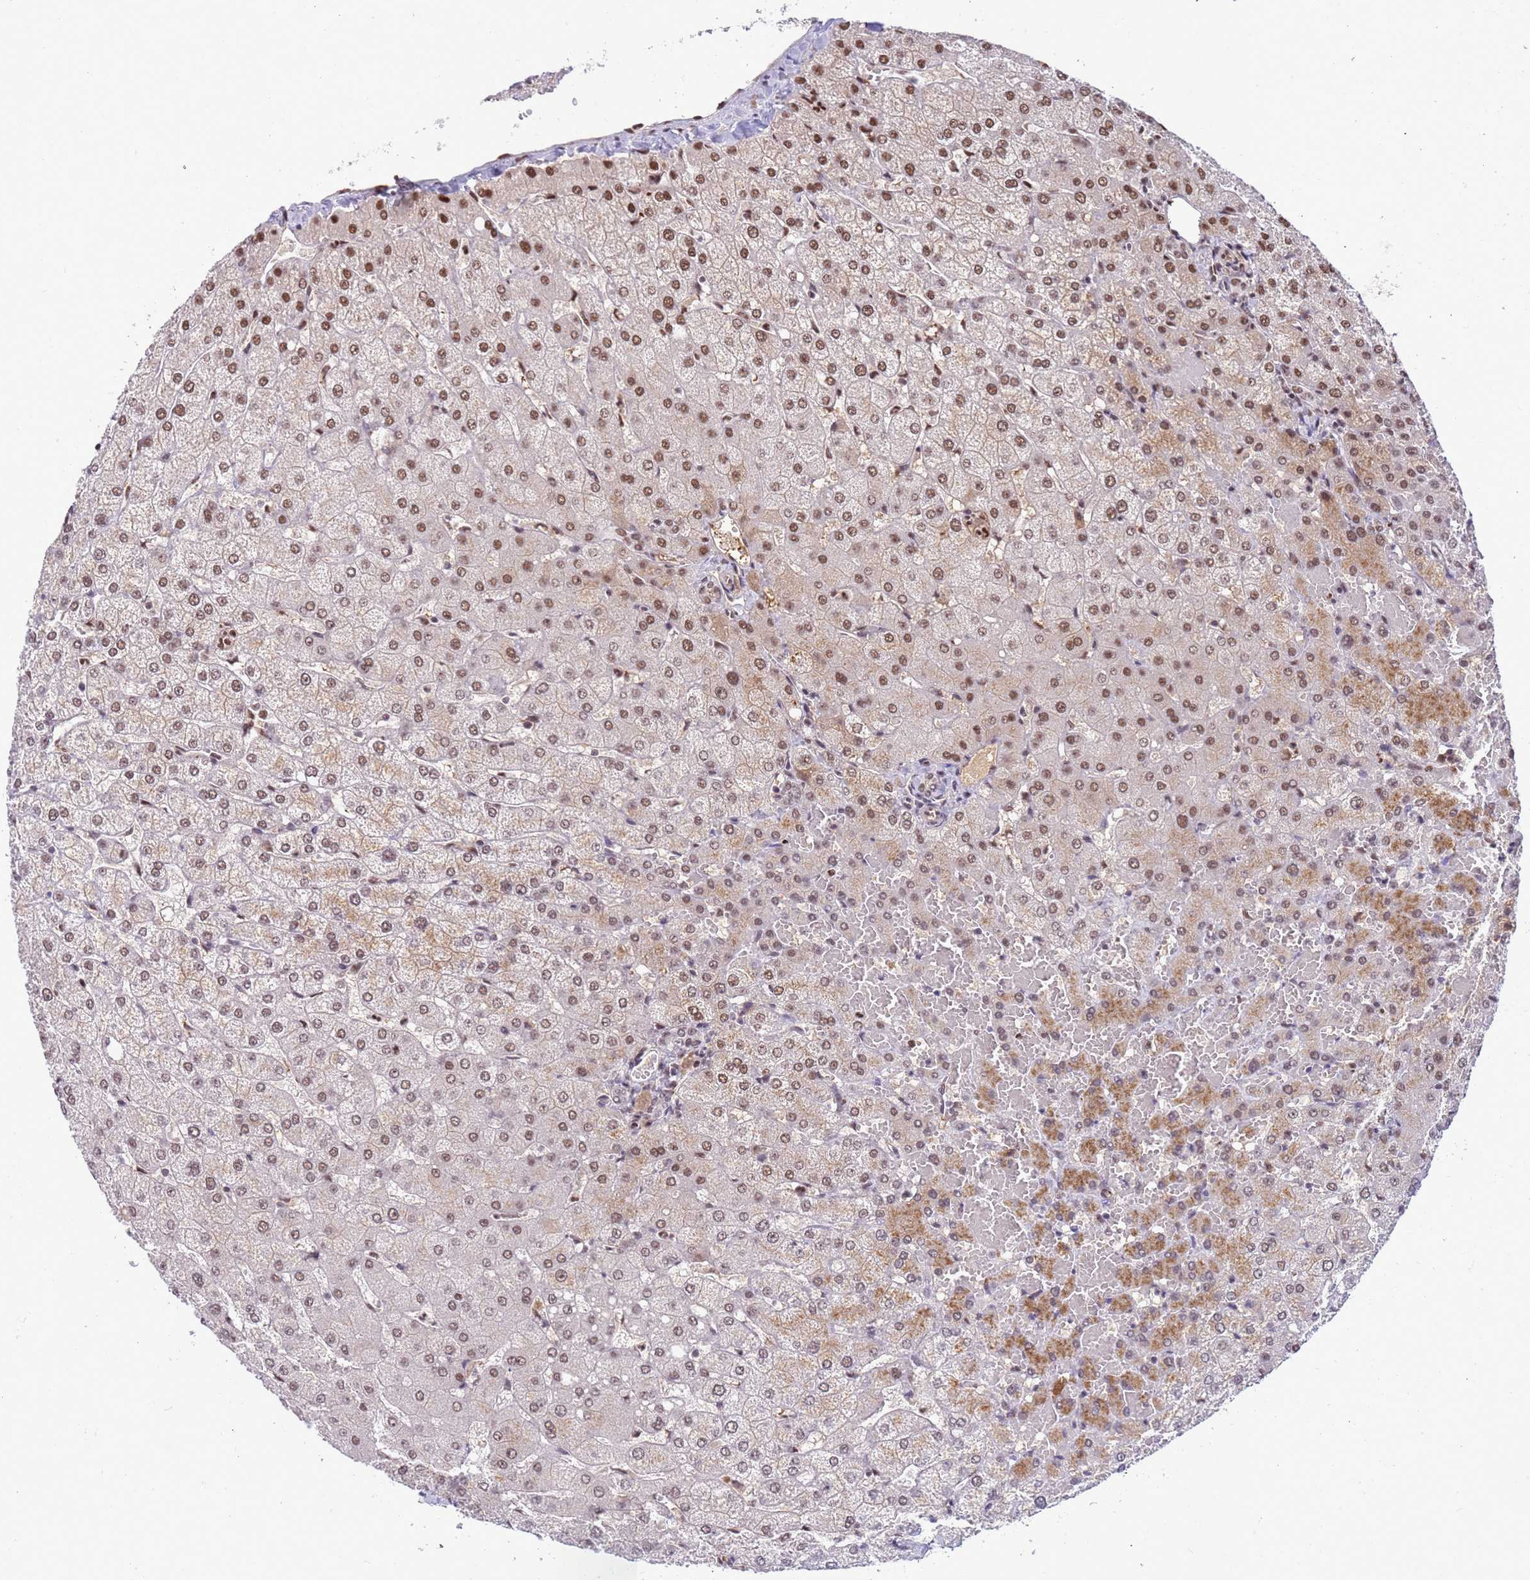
{"staining": {"intensity": "negative", "quantity": "none", "location": "none"}, "tissue": "liver", "cell_type": "Cholangiocytes", "image_type": "normal", "snomed": [{"axis": "morphology", "description": "Normal tissue, NOS"}, {"axis": "topography", "description": "Liver"}], "caption": "Immunohistochemical staining of normal human liver demonstrates no significant positivity in cholangiocytes.", "gene": "SRRT", "patient": {"sex": "female", "age": 54}}